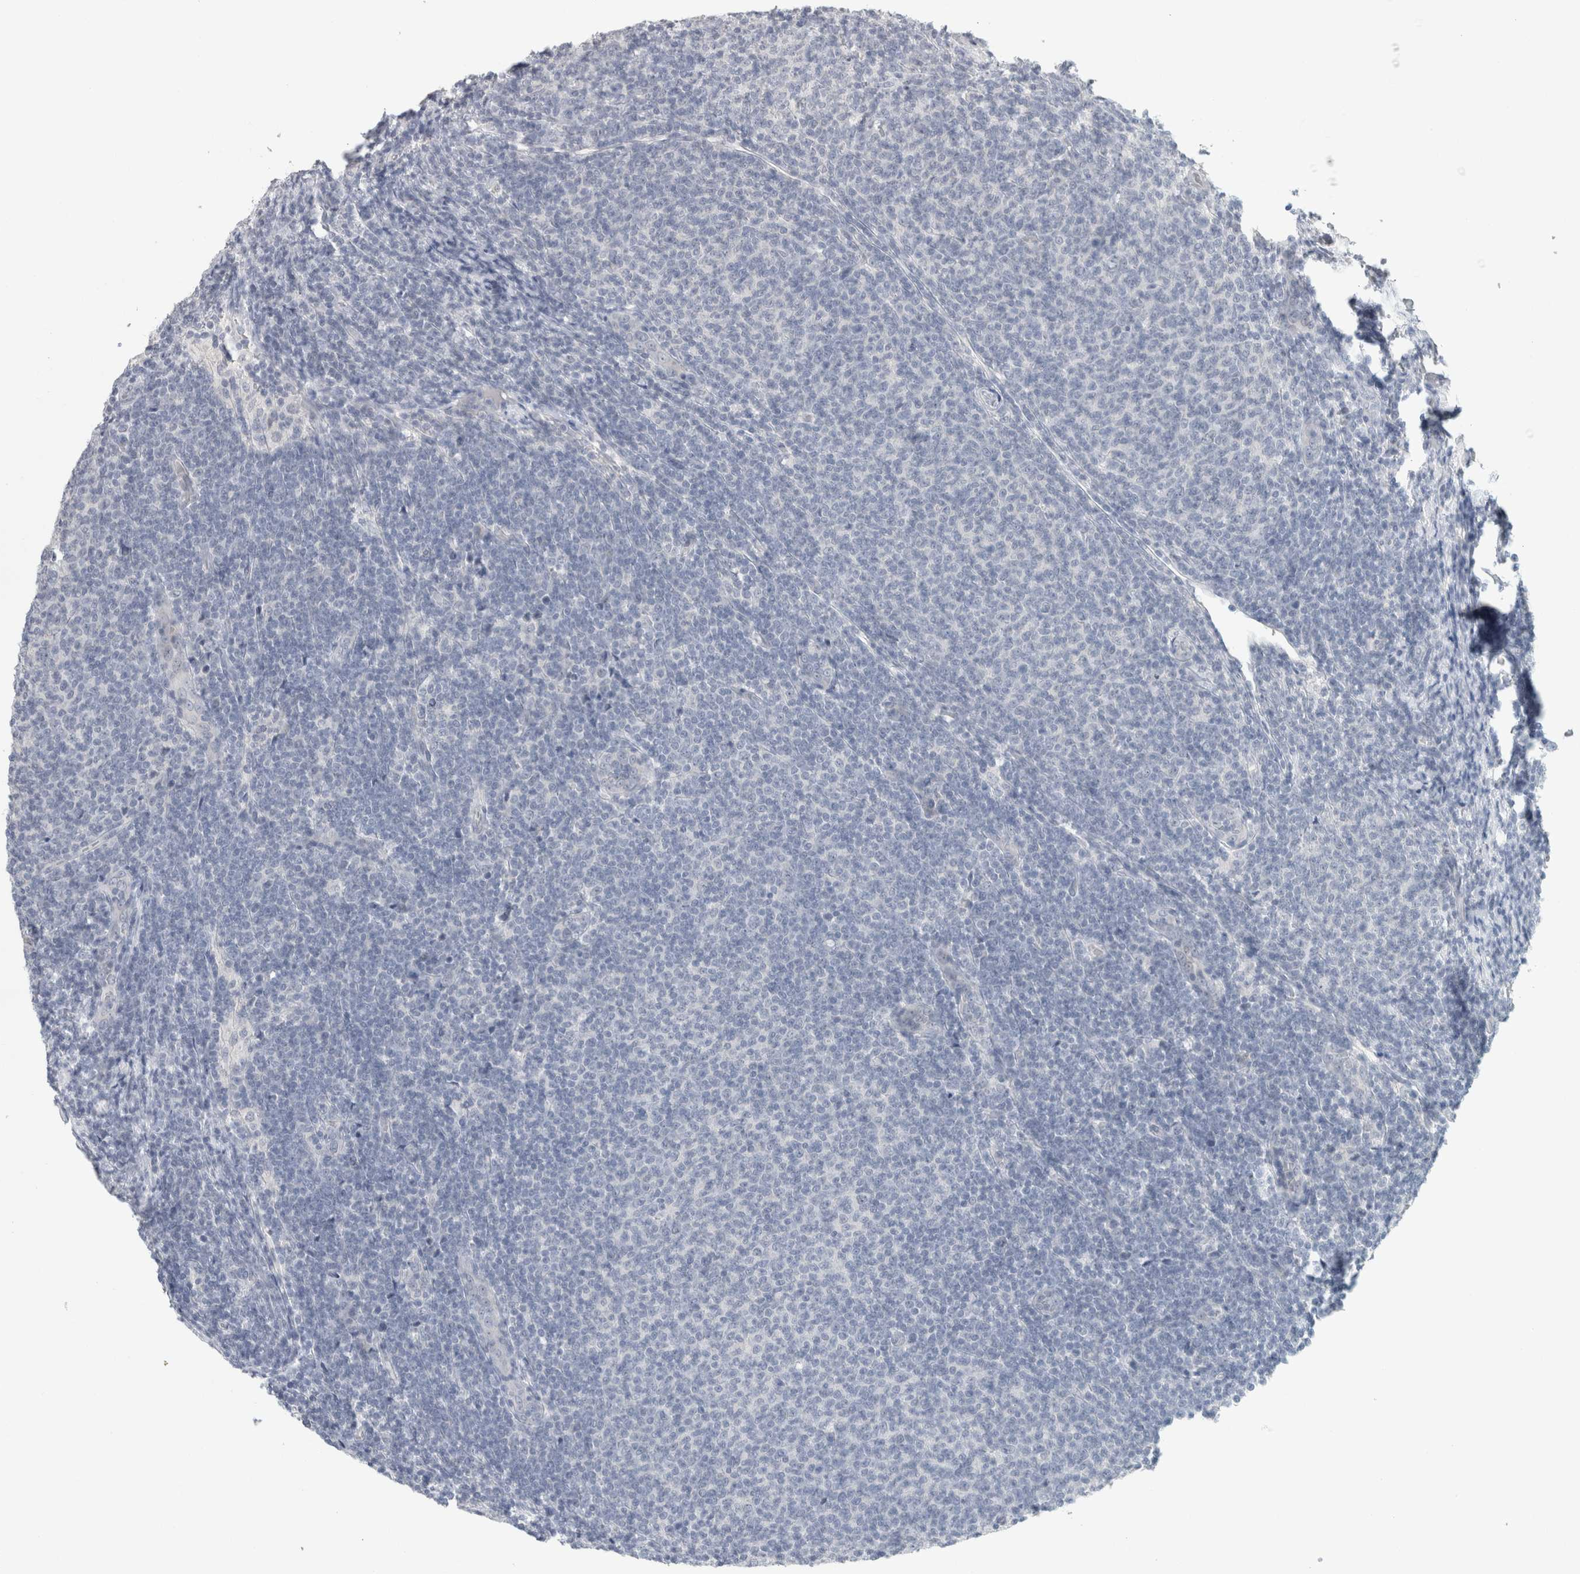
{"staining": {"intensity": "negative", "quantity": "none", "location": "none"}, "tissue": "lymphoma", "cell_type": "Tumor cells", "image_type": "cancer", "snomed": [{"axis": "morphology", "description": "Malignant lymphoma, non-Hodgkin's type, Low grade"}, {"axis": "topography", "description": "Lymph node"}], "caption": "DAB (3,3'-diaminobenzidine) immunohistochemical staining of malignant lymphoma, non-Hodgkin's type (low-grade) exhibits no significant expression in tumor cells.", "gene": "TONSL", "patient": {"sex": "male", "age": 66}}